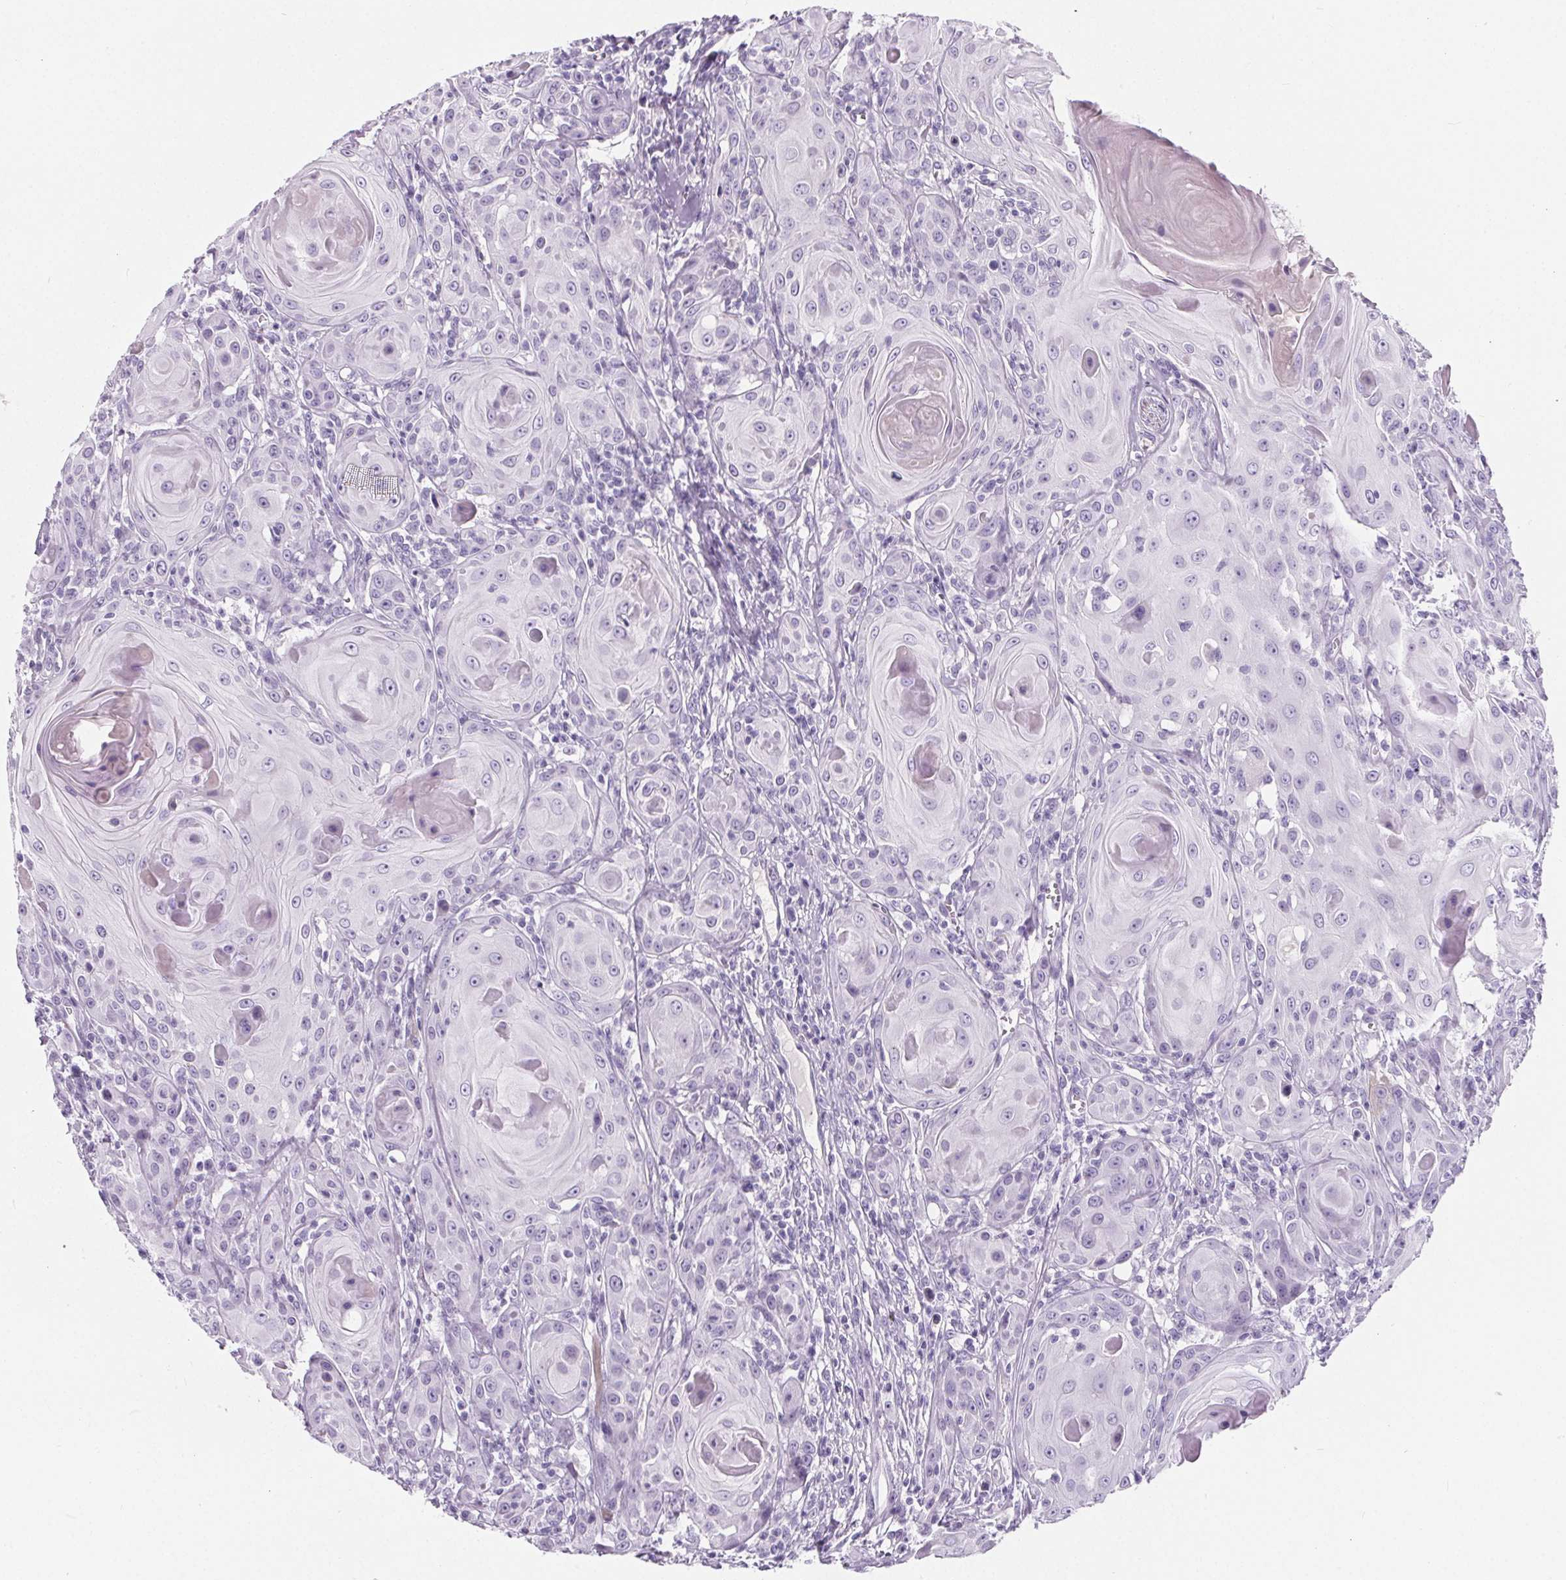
{"staining": {"intensity": "negative", "quantity": "none", "location": "none"}, "tissue": "head and neck cancer", "cell_type": "Tumor cells", "image_type": "cancer", "snomed": [{"axis": "morphology", "description": "Squamous cell carcinoma, NOS"}, {"axis": "topography", "description": "Head-Neck"}], "caption": "Head and neck cancer (squamous cell carcinoma) was stained to show a protein in brown. There is no significant expression in tumor cells.", "gene": "ADRB1", "patient": {"sex": "female", "age": 80}}